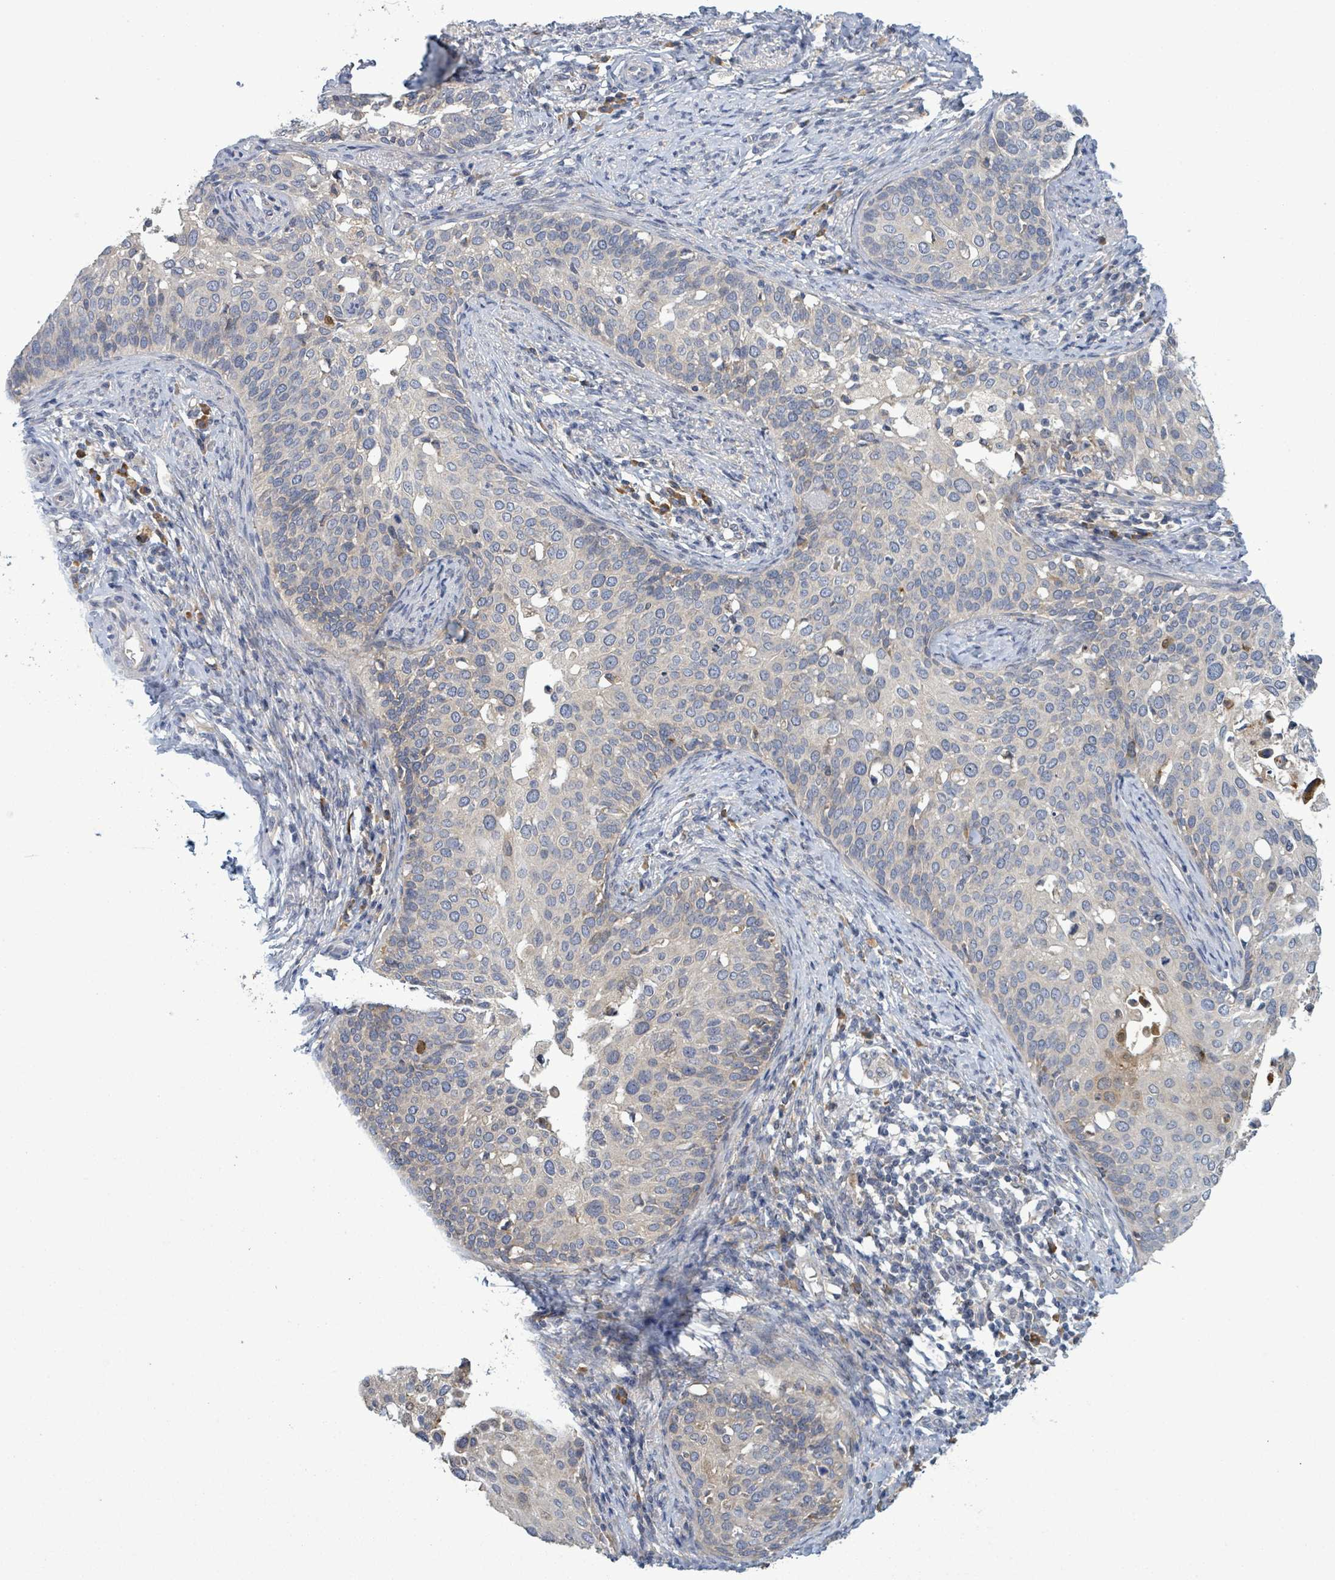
{"staining": {"intensity": "negative", "quantity": "none", "location": "none"}, "tissue": "cervical cancer", "cell_type": "Tumor cells", "image_type": "cancer", "snomed": [{"axis": "morphology", "description": "Squamous cell carcinoma, NOS"}, {"axis": "topography", "description": "Cervix"}], "caption": "Micrograph shows no protein positivity in tumor cells of cervical cancer (squamous cell carcinoma) tissue. (Stains: DAB IHC with hematoxylin counter stain, Microscopy: brightfield microscopy at high magnification).", "gene": "ATP13A1", "patient": {"sex": "female", "age": 44}}